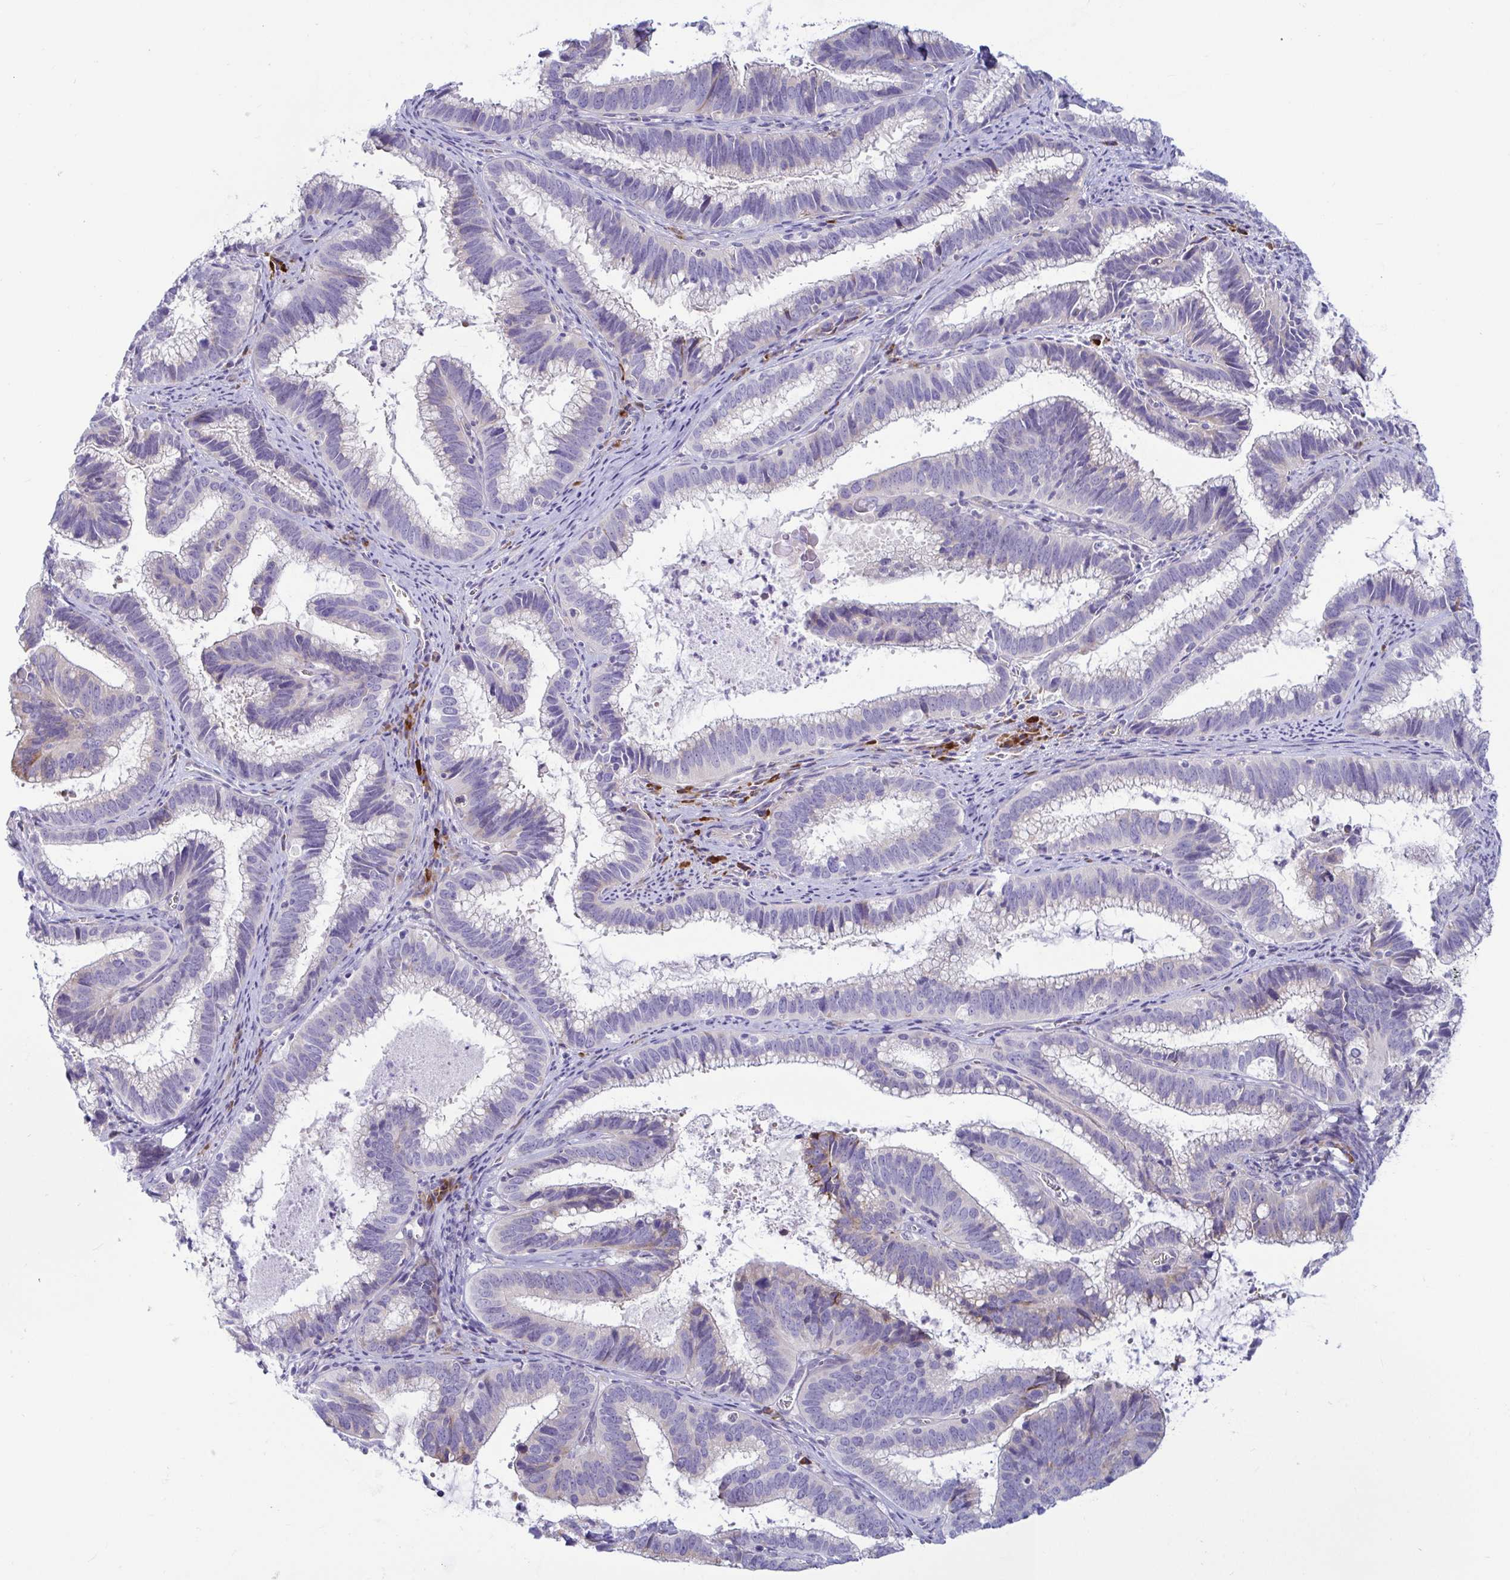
{"staining": {"intensity": "weak", "quantity": "<25%", "location": "cytoplasmic/membranous"}, "tissue": "cervical cancer", "cell_type": "Tumor cells", "image_type": "cancer", "snomed": [{"axis": "morphology", "description": "Adenocarcinoma, NOS"}, {"axis": "topography", "description": "Cervix"}], "caption": "IHC histopathology image of neoplastic tissue: cervical cancer stained with DAB (3,3'-diaminobenzidine) exhibits no significant protein expression in tumor cells.", "gene": "TFPI2", "patient": {"sex": "female", "age": 61}}